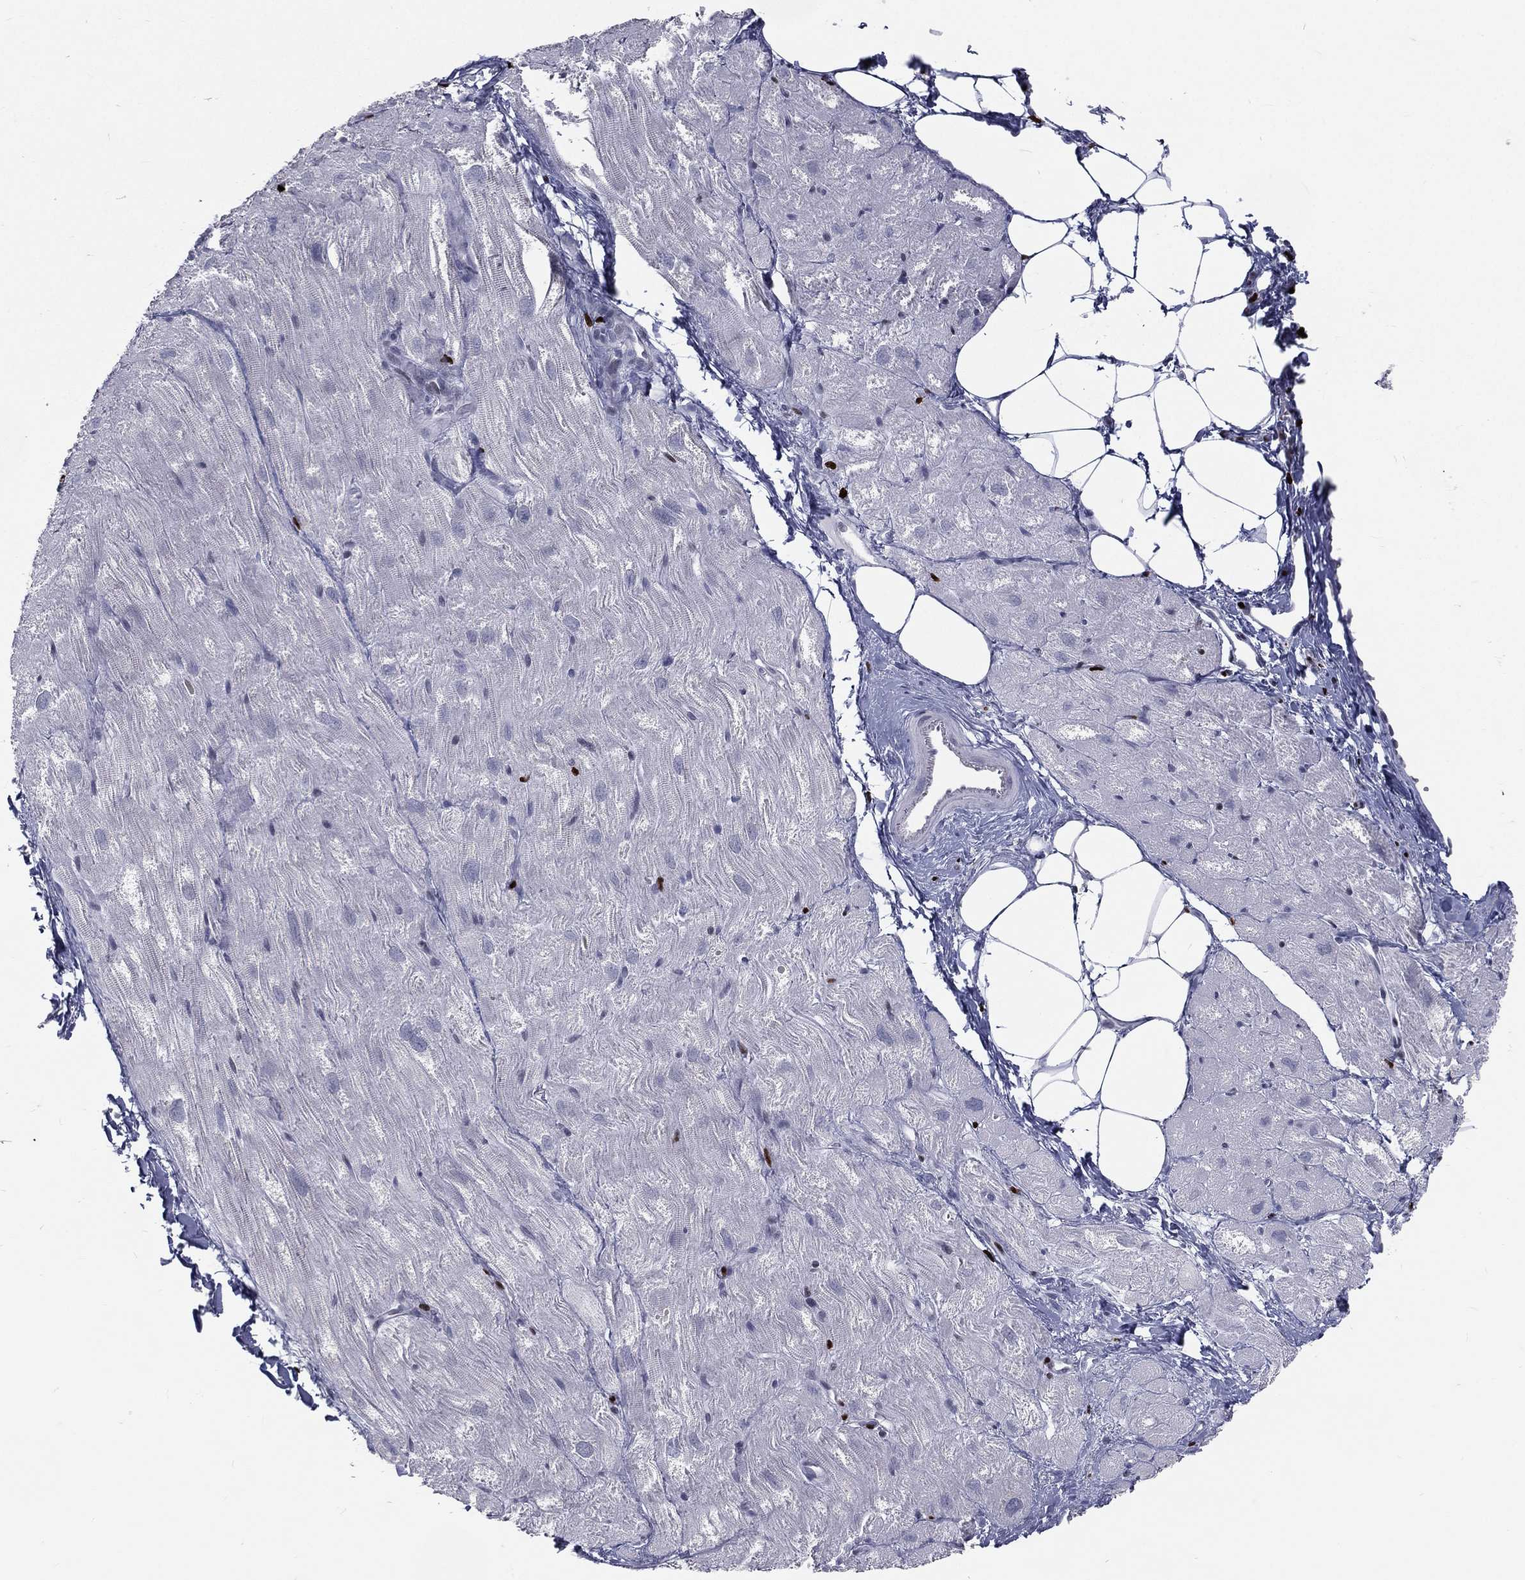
{"staining": {"intensity": "negative", "quantity": "none", "location": "none"}, "tissue": "heart muscle", "cell_type": "Cardiomyocytes", "image_type": "normal", "snomed": [{"axis": "morphology", "description": "Normal tissue, NOS"}, {"axis": "topography", "description": "Heart"}], "caption": "DAB immunohistochemical staining of unremarkable human heart muscle reveals no significant staining in cardiomyocytes.", "gene": "MNDA", "patient": {"sex": "male", "age": 62}}